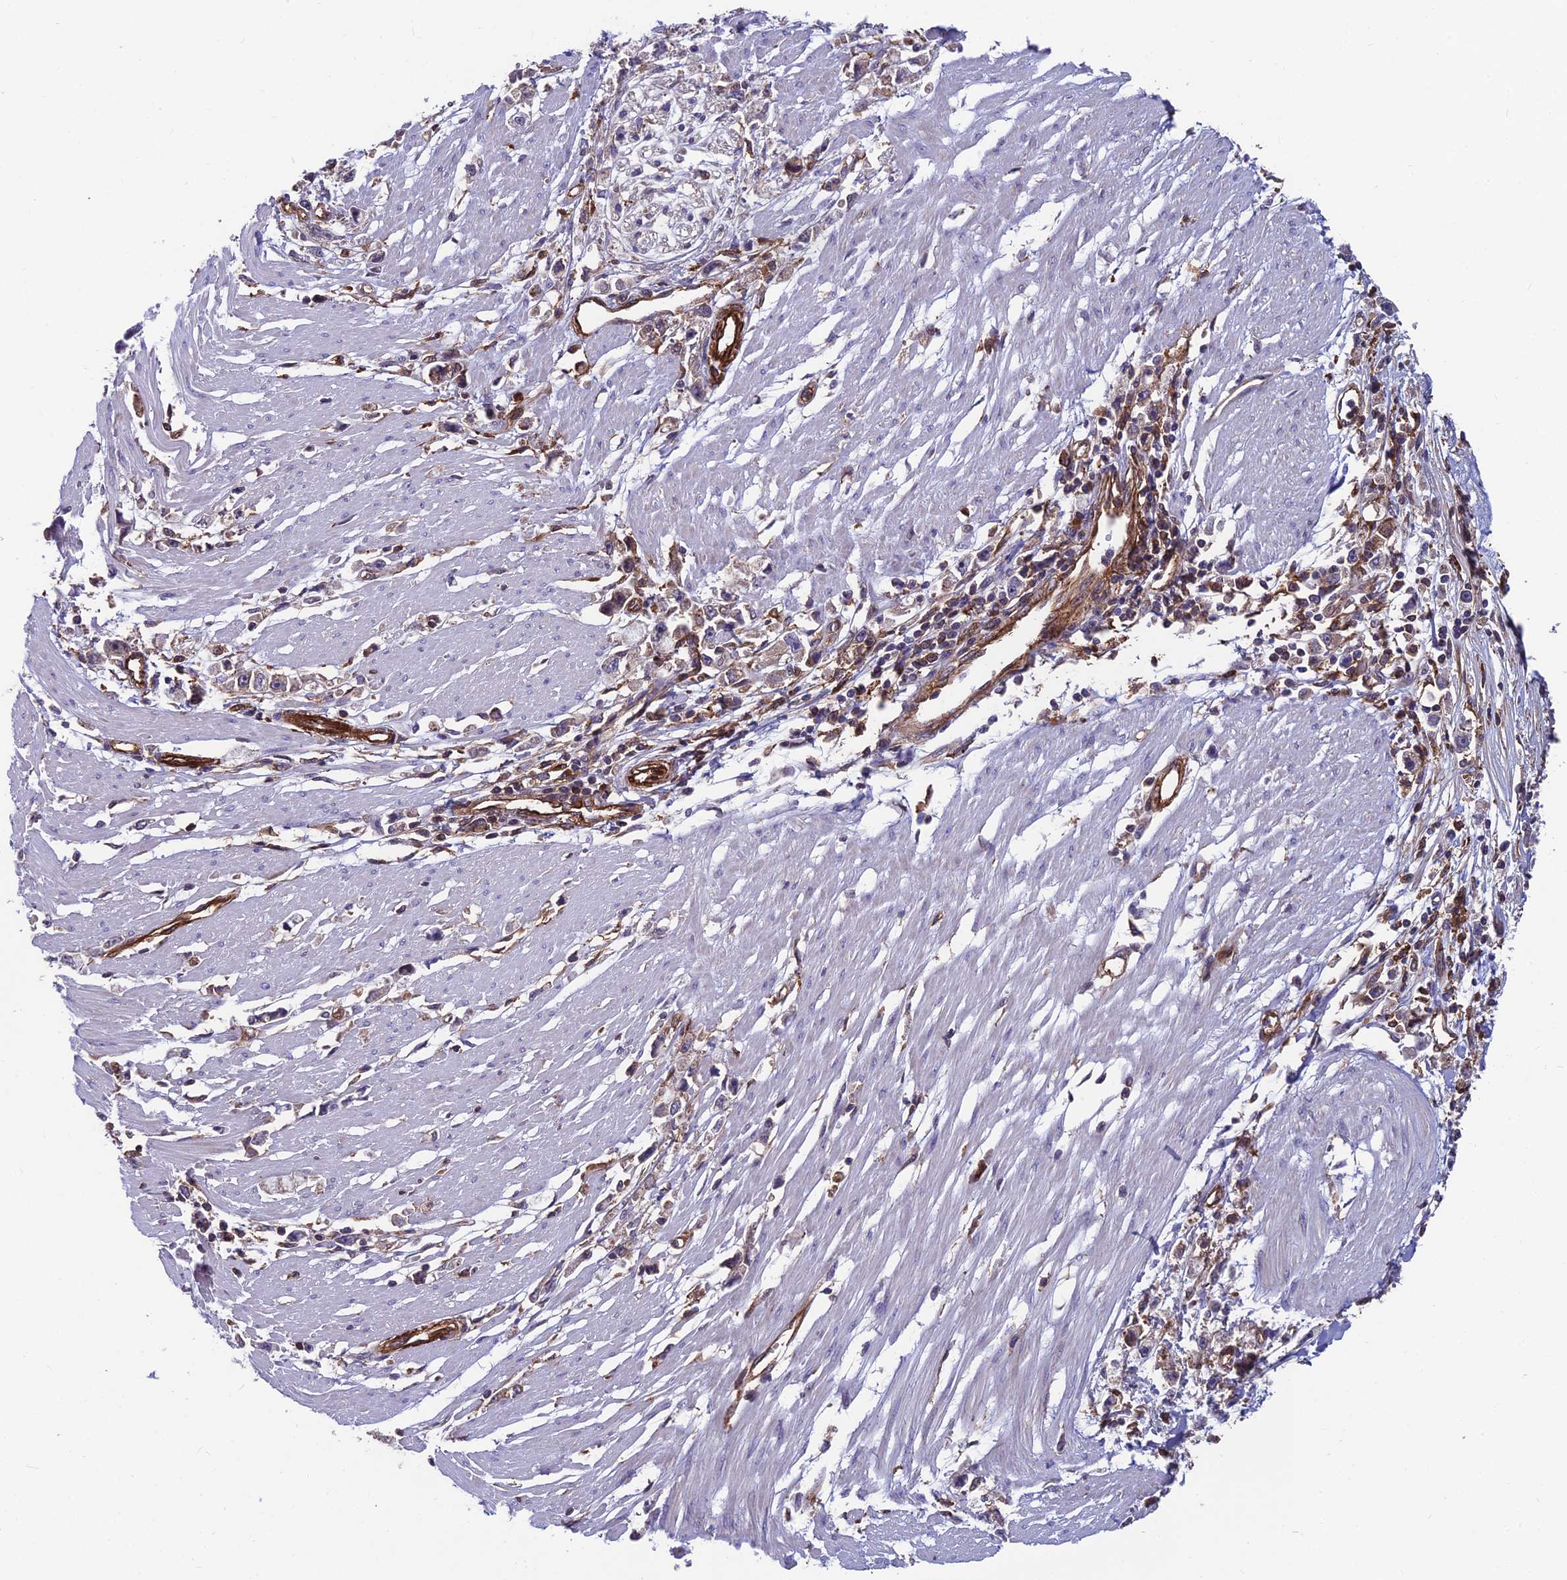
{"staining": {"intensity": "weak", "quantity": "<25%", "location": "cytoplasmic/membranous"}, "tissue": "stomach cancer", "cell_type": "Tumor cells", "image_type": "cancer", "snomed": [{"axis": "morphology", "description": "Adenocarcinoma, NOS"}, {"axis": "topography", "description": "Stomach"}], "caption": "Stomach cancer (adenocarcinoma) stained for a protein using IHC exhibits no positivity tumor cells.", "gene": "RTN4RL1", "patient": {"sex": "female", "age": 59}}